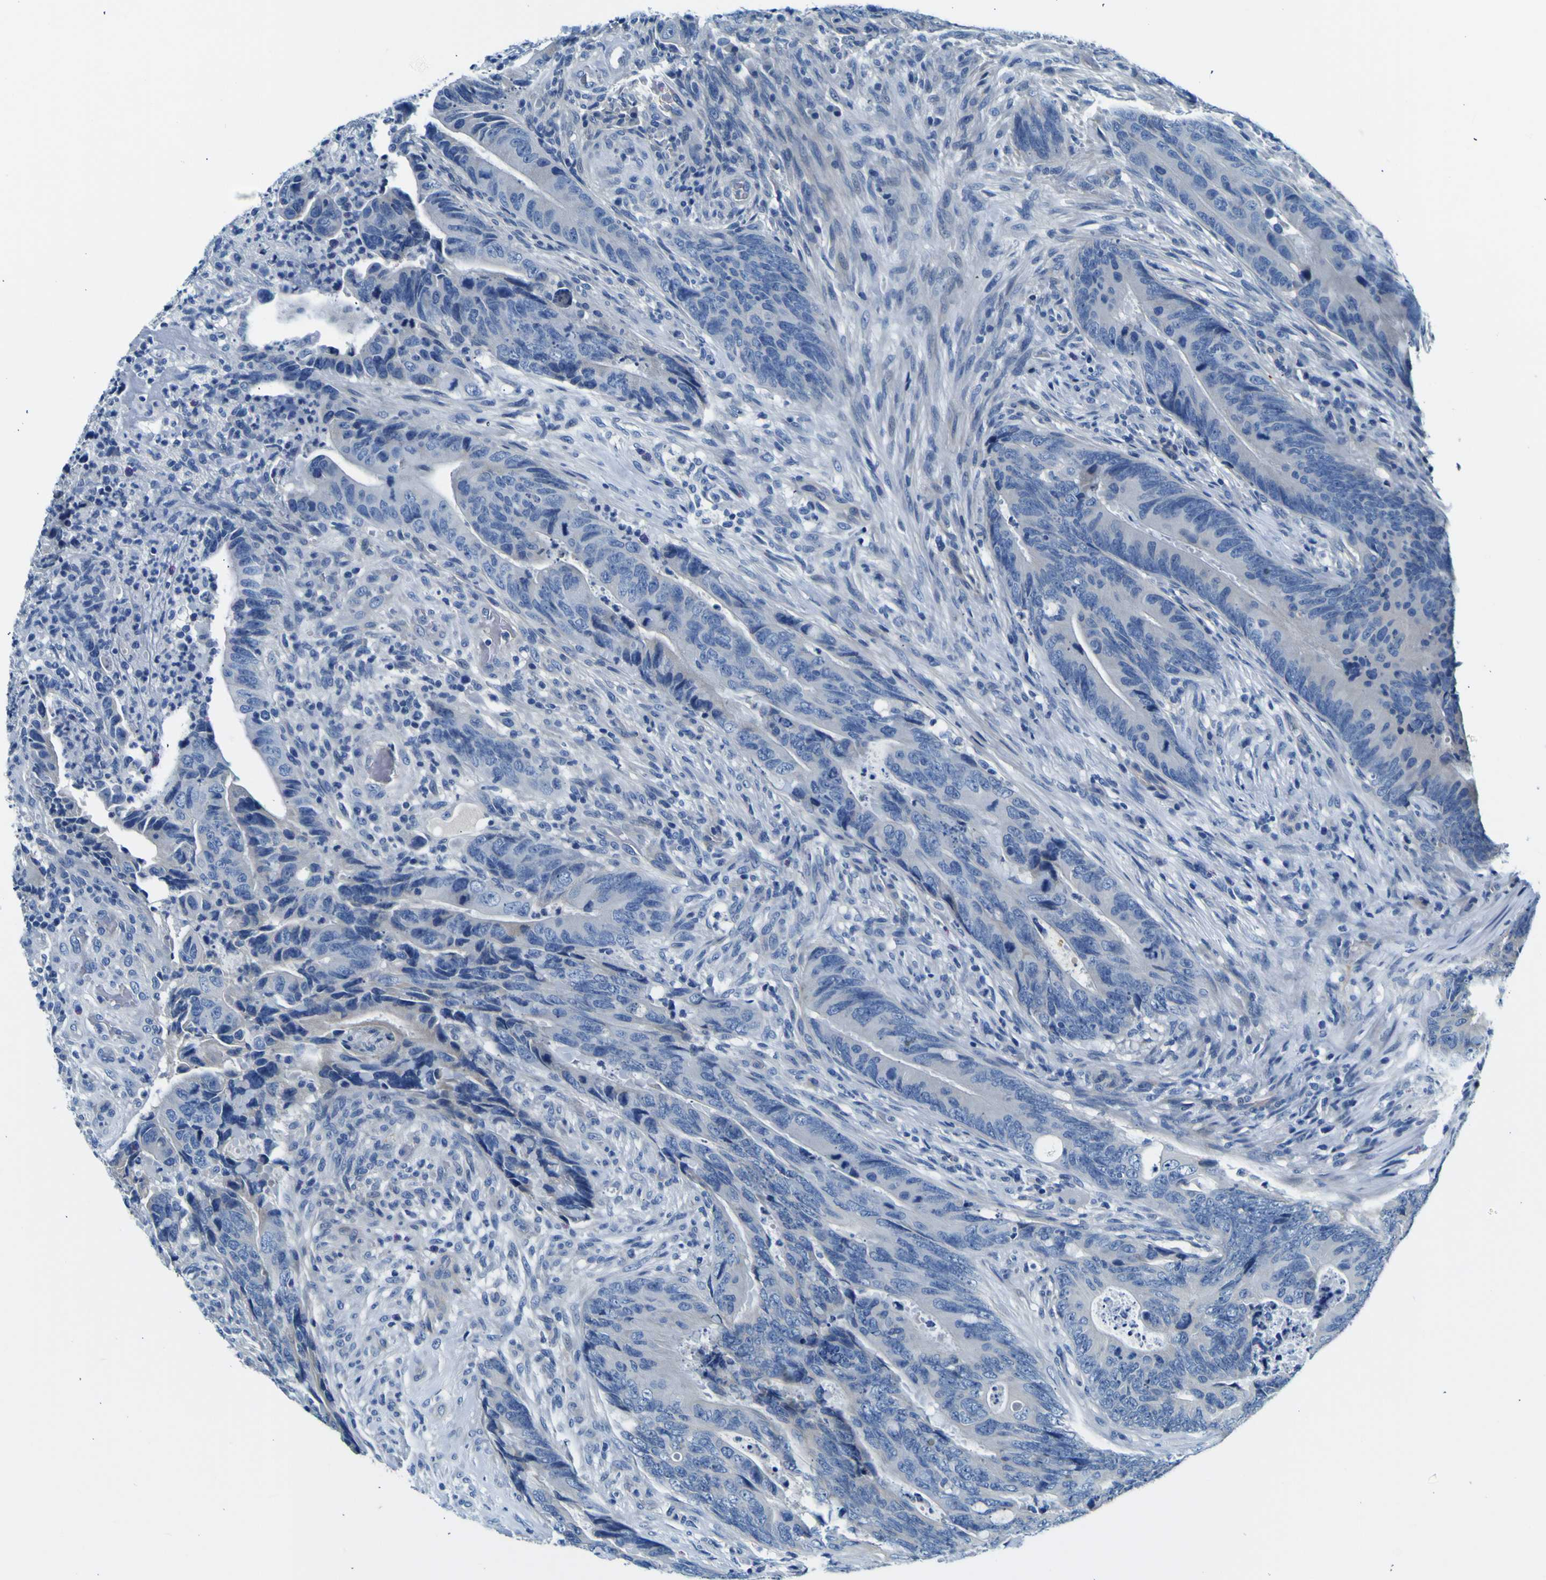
{"staining": {"intensity": "negative", "quantity": "none", "location": "none"}, "tissue": "colorectal cancer", "cell_type": "Tumor cells", "image_type": "cancer", "snomed": [{"axis": "morphology", "description": "Normal tissue, NOS"}, {"axis": "morphology", "description": "Adenocarcinoma, NOS"}, {"axis": "topography", "description": "Colon"}], "caption": "Tumor cells show no significant protein expression in colorectal cancer (adenocarcinoma).", "gene": "ADGRA2", "patient": {"sex": "male", "age": 56}}